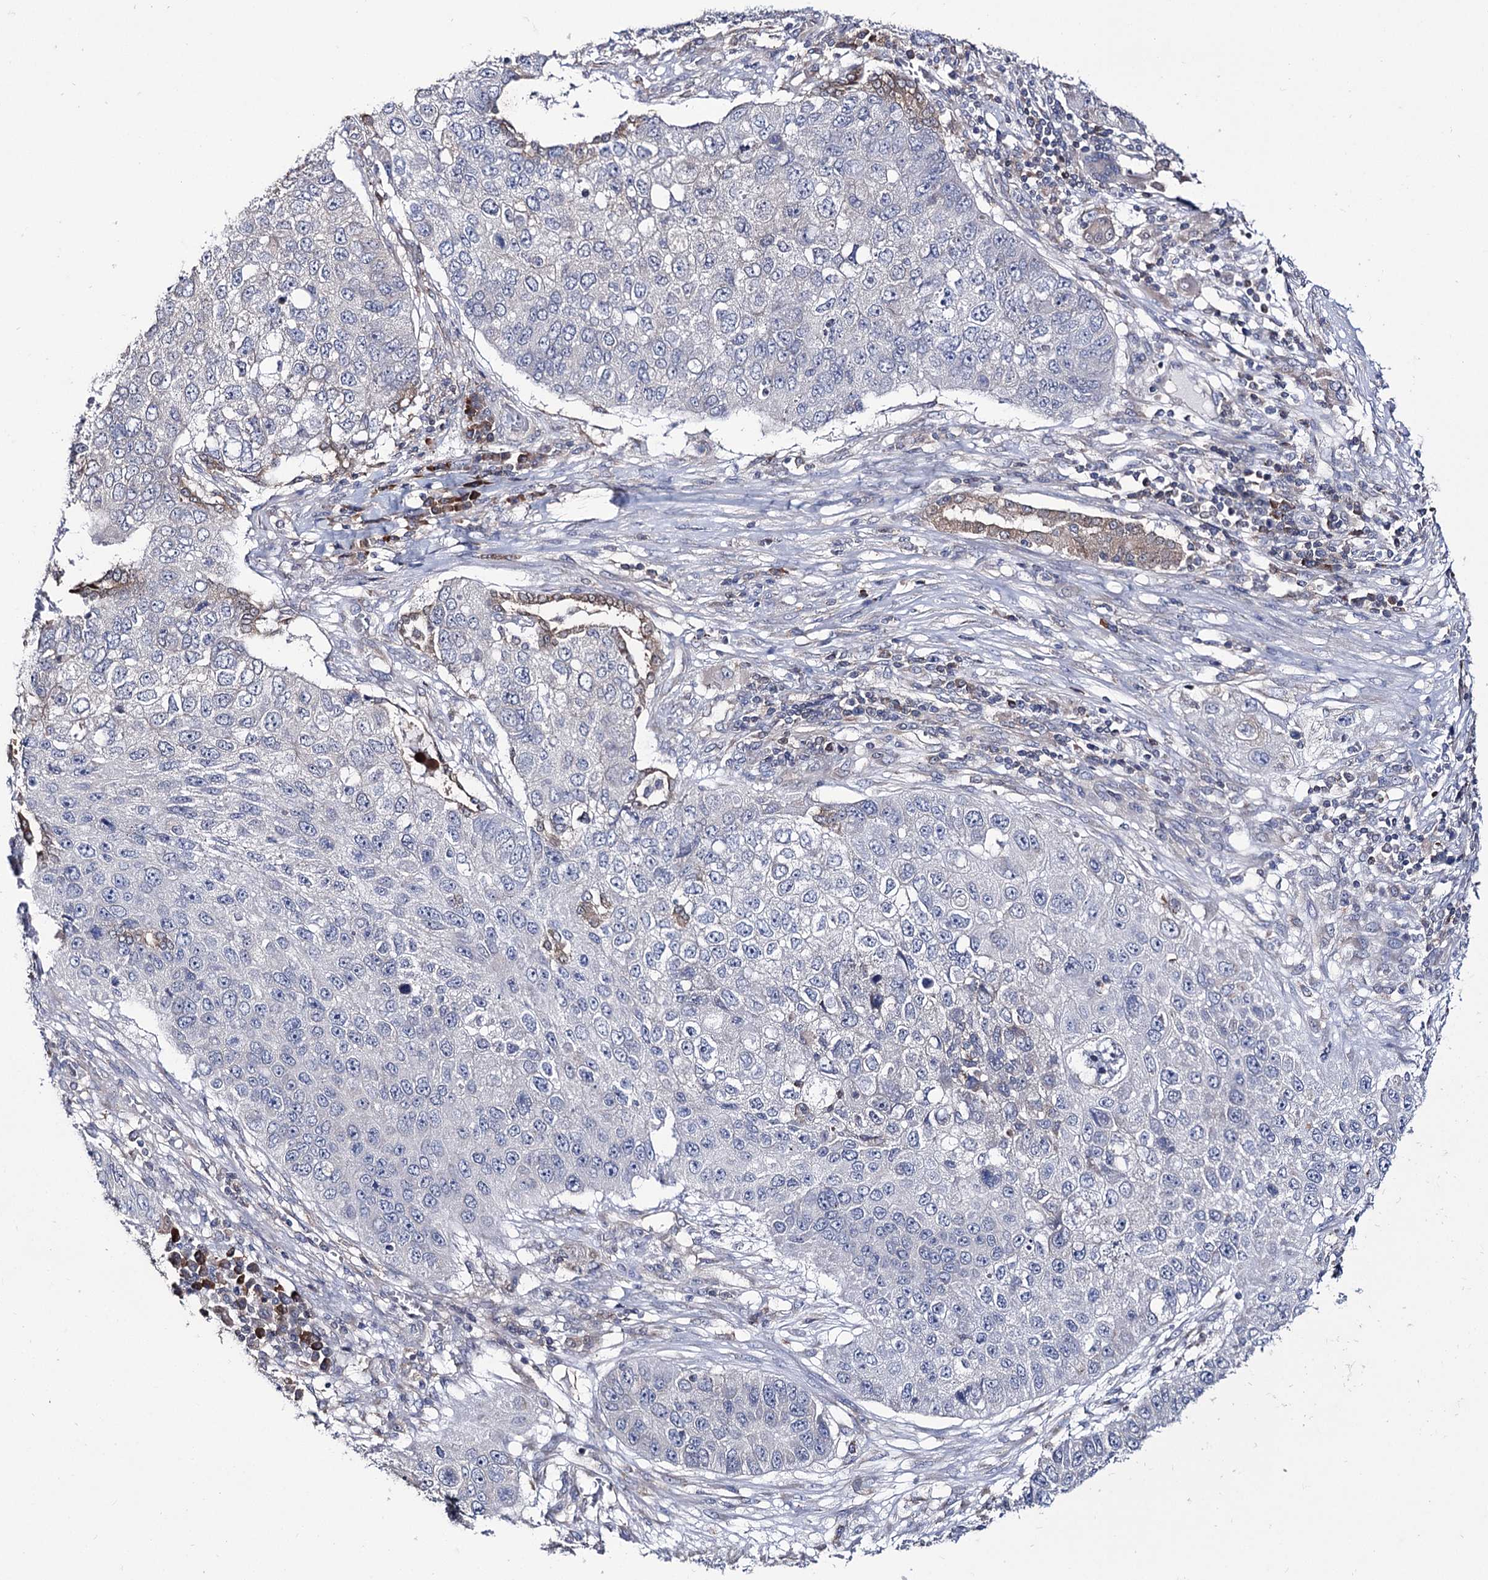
{"staining": {"intensity": "negative", "quantity": "none", "location": "none"}, "tissue": "lung cancer", "cell_type": "Tumor cells", "image_type": "cancer", "snomed": [{"axis": "morphology", "description": "Squamous cell carcinoma, NOS"}, {"axis": "topography", "description": "Lung"}], "caption": "Tumor cells show no significant positivity in squamous cell carcinoma (lung).", "gene": "PTER", "patient": {"sex": "male", "age": 61}}